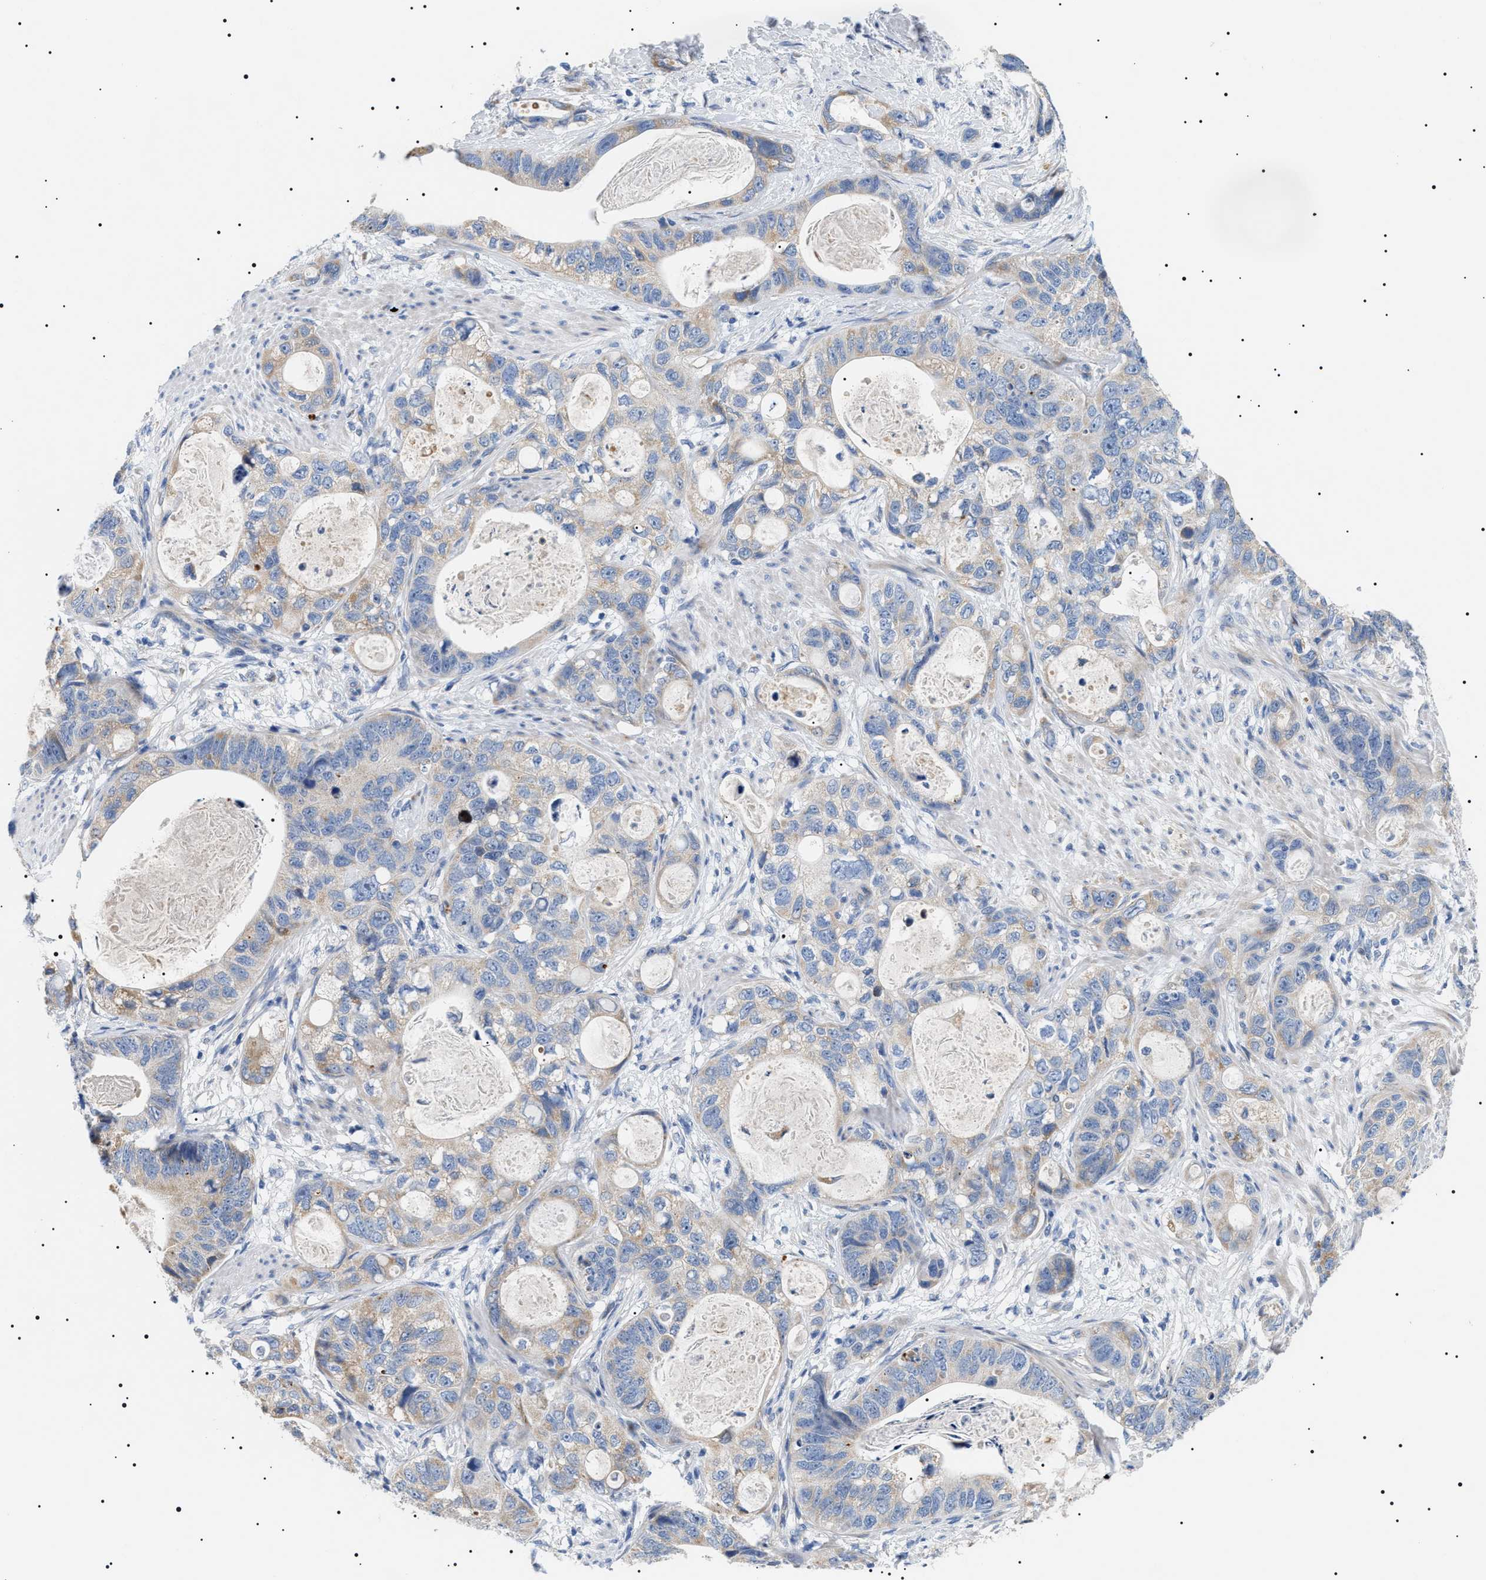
{"staining": {"intensity": "weak", "quantity": "<25%", "location": "cytoplasmic/membranous"}, "tissue": "stomach cancer", "cell_type": "Tumor cells", "image_type": "cancer", "snomed": [{"axis": "morphology", "description": "Normal tissue, NOS"}, {"axis": "morphology", "description": "Adenocarcinoma, NOS"}, {"axis": "topography", "description": "Stomach"}], "caption": "Tumor cells show no significant protein expression in stomach adenocarcinoma.", "gene": "TMEM222", "patient": {"sex": "female", "age": 89}}